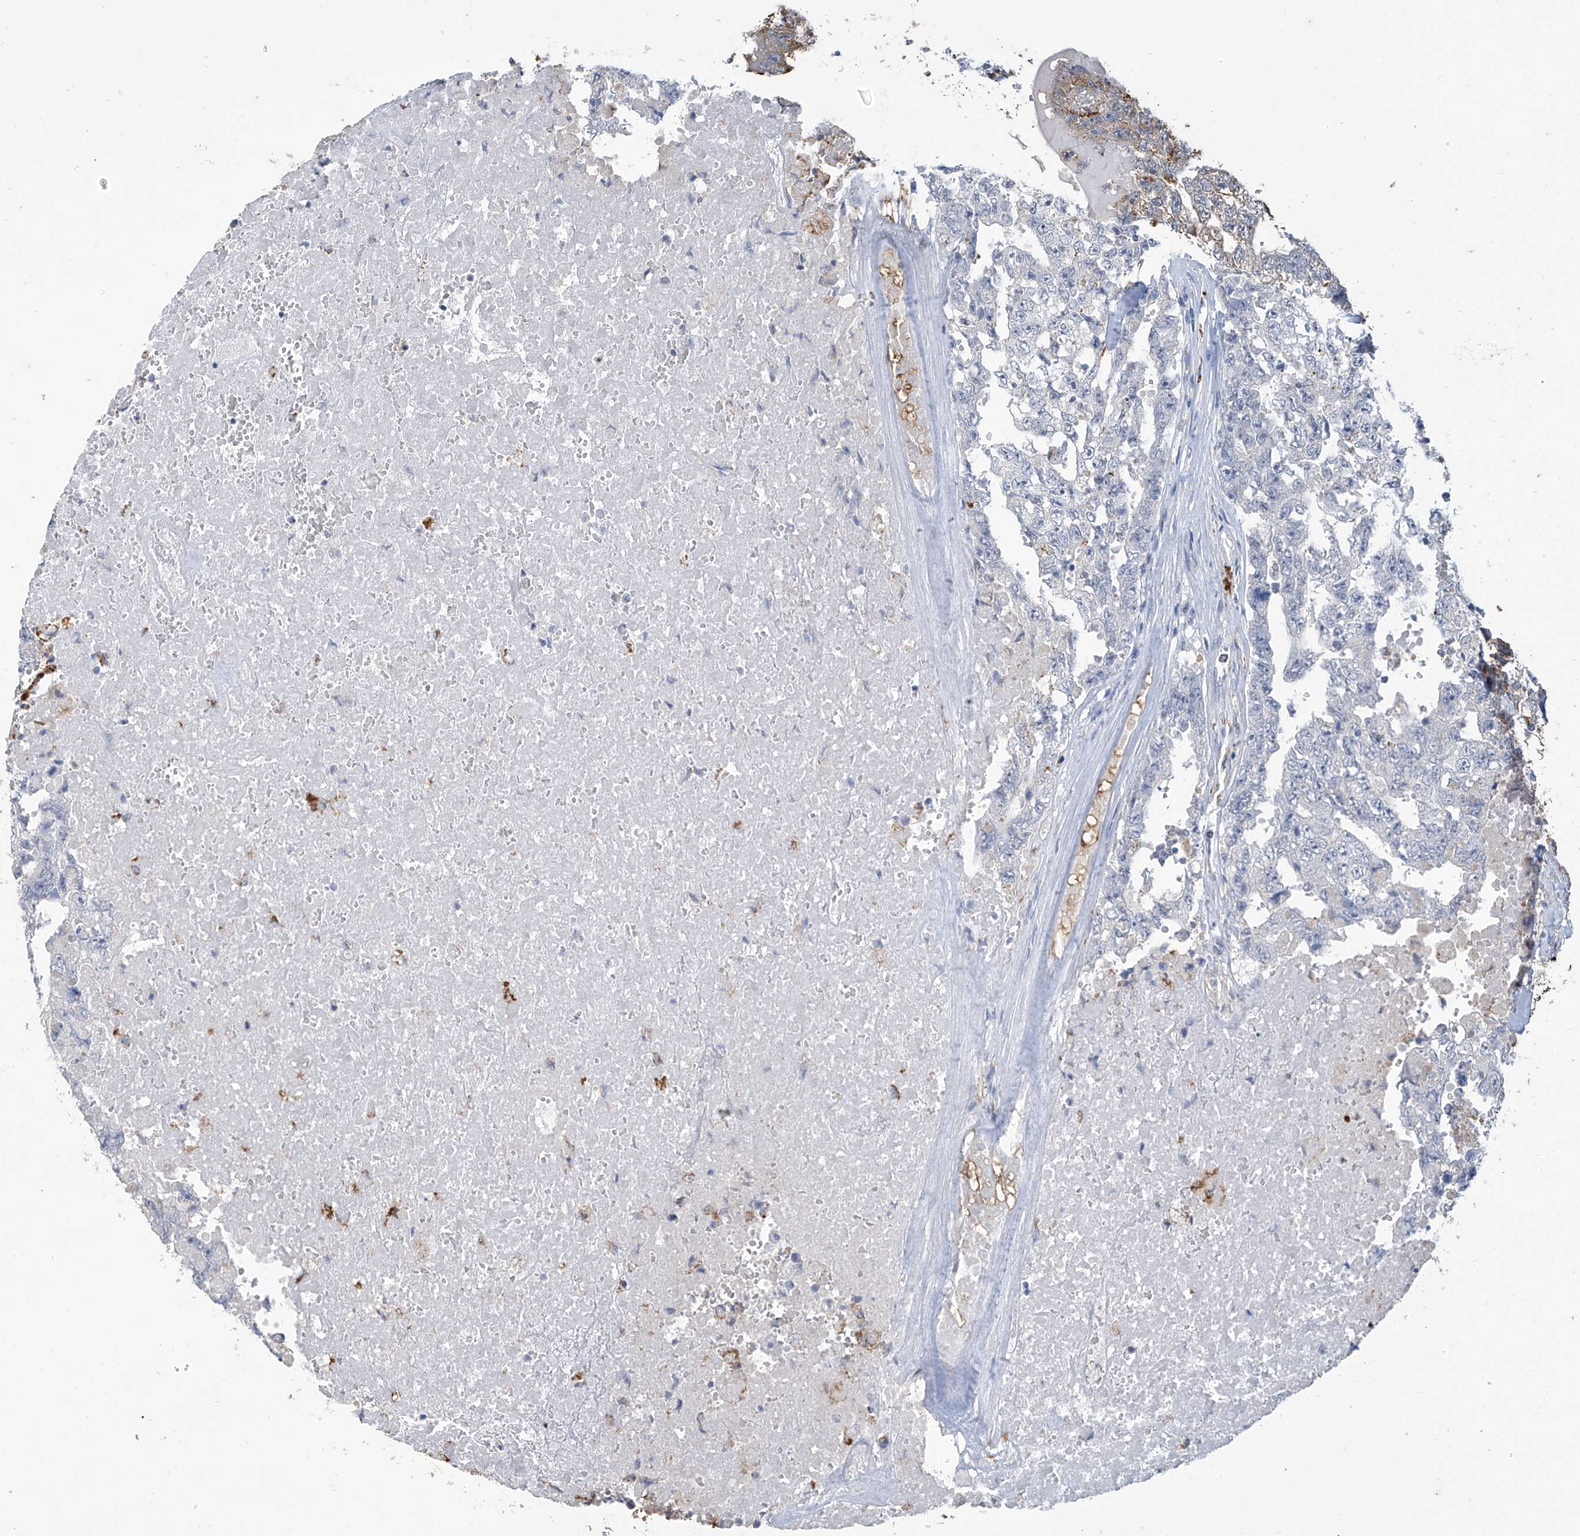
{"staining": {"intensity": "negative", "quantity": "none", "location": "none"}, "tissue": "testis cancer", "cell_type": "Tumor cells", "image_type": "cancer", "snomed": [{"axis": "morphology", "description": "Carcinoma, Embryonal, NOS"}, {"axis": "topography", "description": "Testis"}], "caption": "DAB (3,3'-diaminobenzidine) immunohistochemical staining of human testis cancer (embryonal carcinoma) reveals no significant positivity in tumor cells.", "gene": "OGT", "patient": {"sex": "male", "age": 26}}